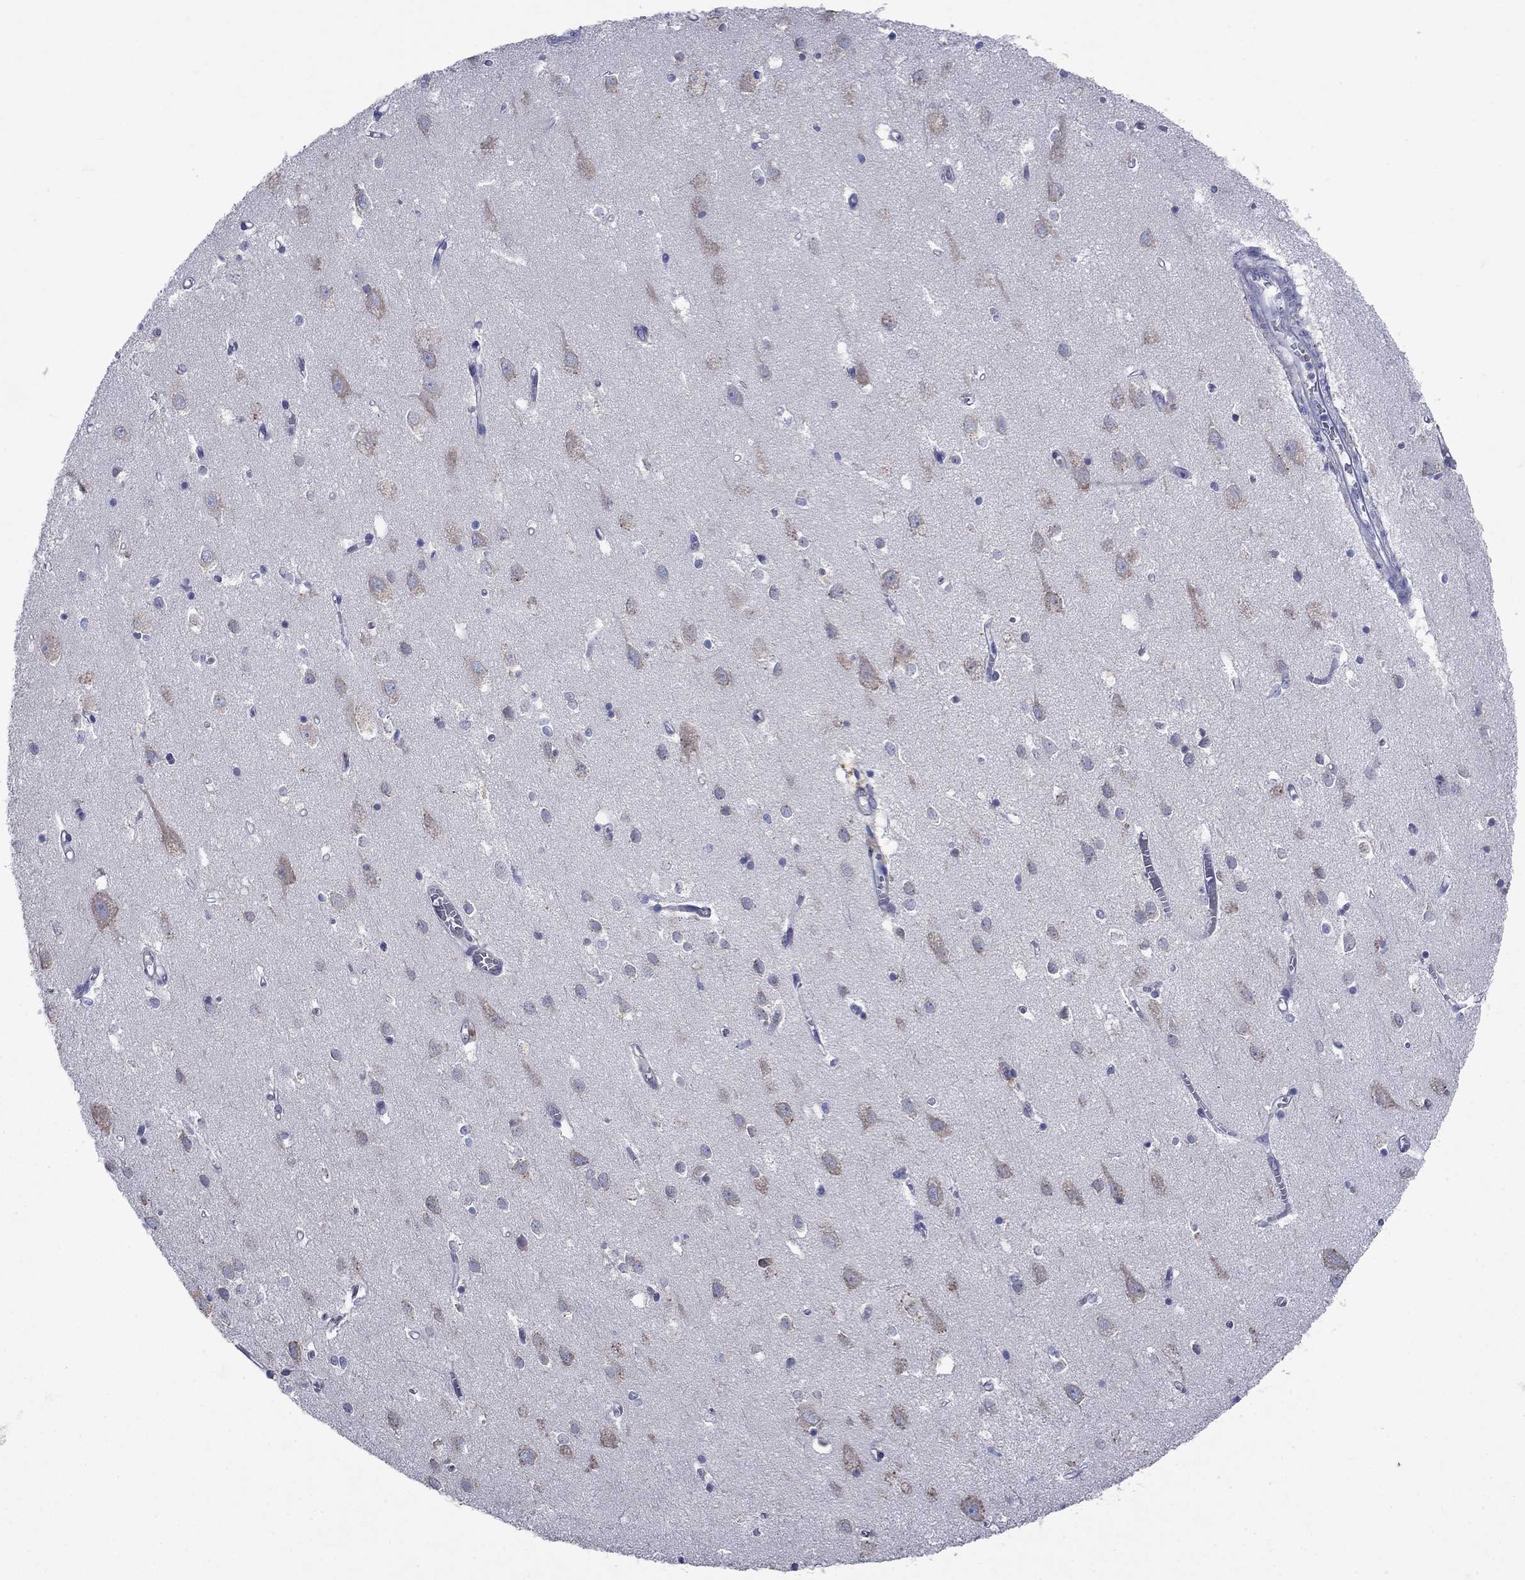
{"staining": {"intensity": "negative", "quantity": "none", "location": "none"}, "tissue": "cerebral cortex", "cell_type": "Endothelial cells", "image_type": "normal", "snomed": [{"axis": "morphology", "description": "Normal tissue, NOS"}, {"axis": "topography", "description": "Cerebral cortex"}], "caption": "An immunohistochemistry micrograph of benign cerebral cortex is shown. There is no staining in endothelial cells of cerebral cortex.", "gene": "SULT2B1", "patient": {"sex": "male", "age": 70}}